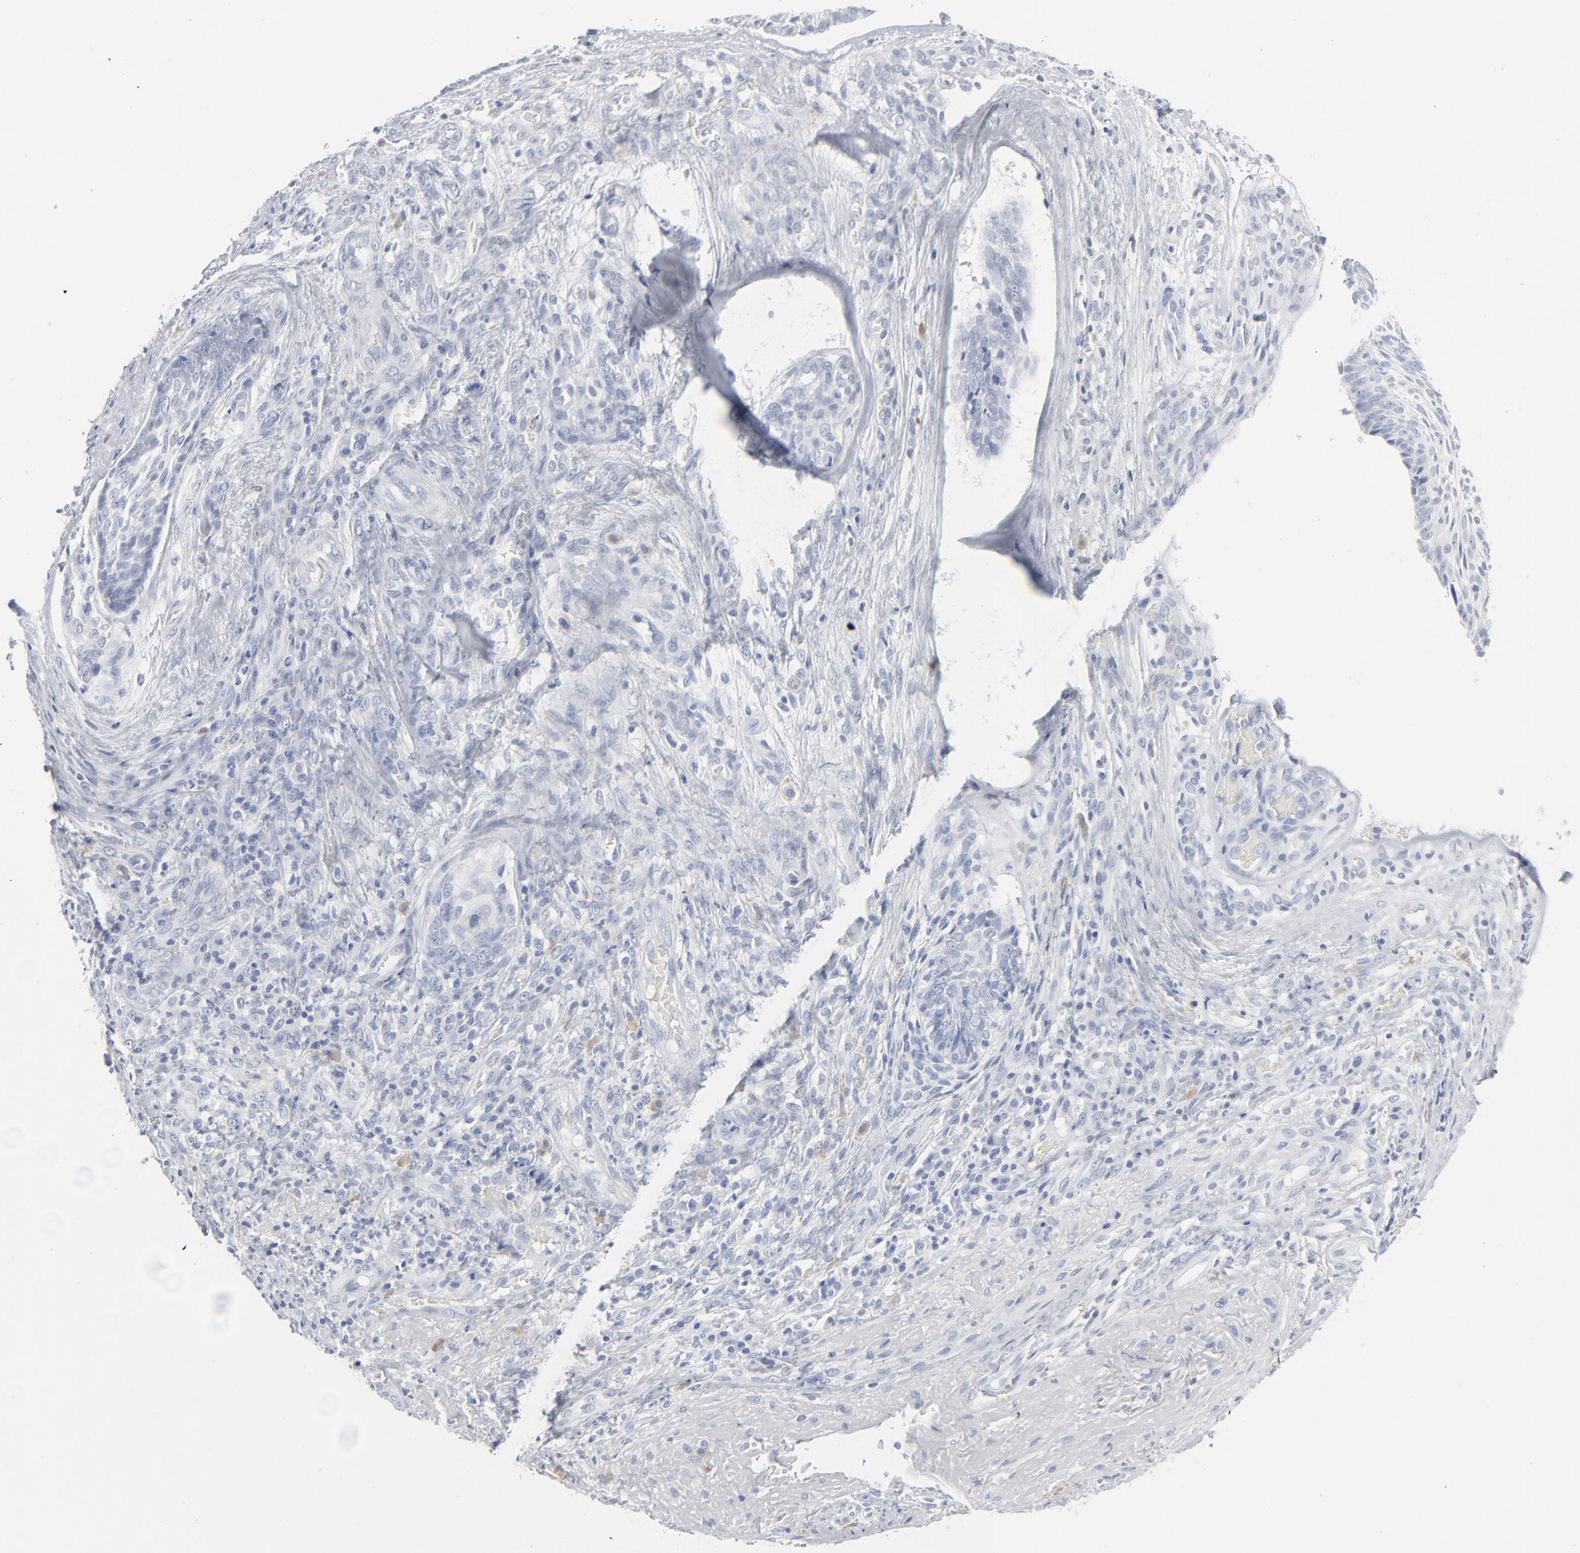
{"staining": {"intensity": "negative", "quantity": "none", "location": "none"}, "tissue": "skin cancer", "cell_type": "Tumor cells", "image_type": "cancer", "snomed": [{"axis": "morphology", "description": "Basal cell carcinoma"}, {"axis": "topography", "description": "Skin"}], "caption": "The immunohistochemistry (IHC) image has no significant expression in tumor cells of basal cell carcinoma (skin) tissue.", "gene": "PAGE1", "patient": {"sex": "male", "age": 72}}